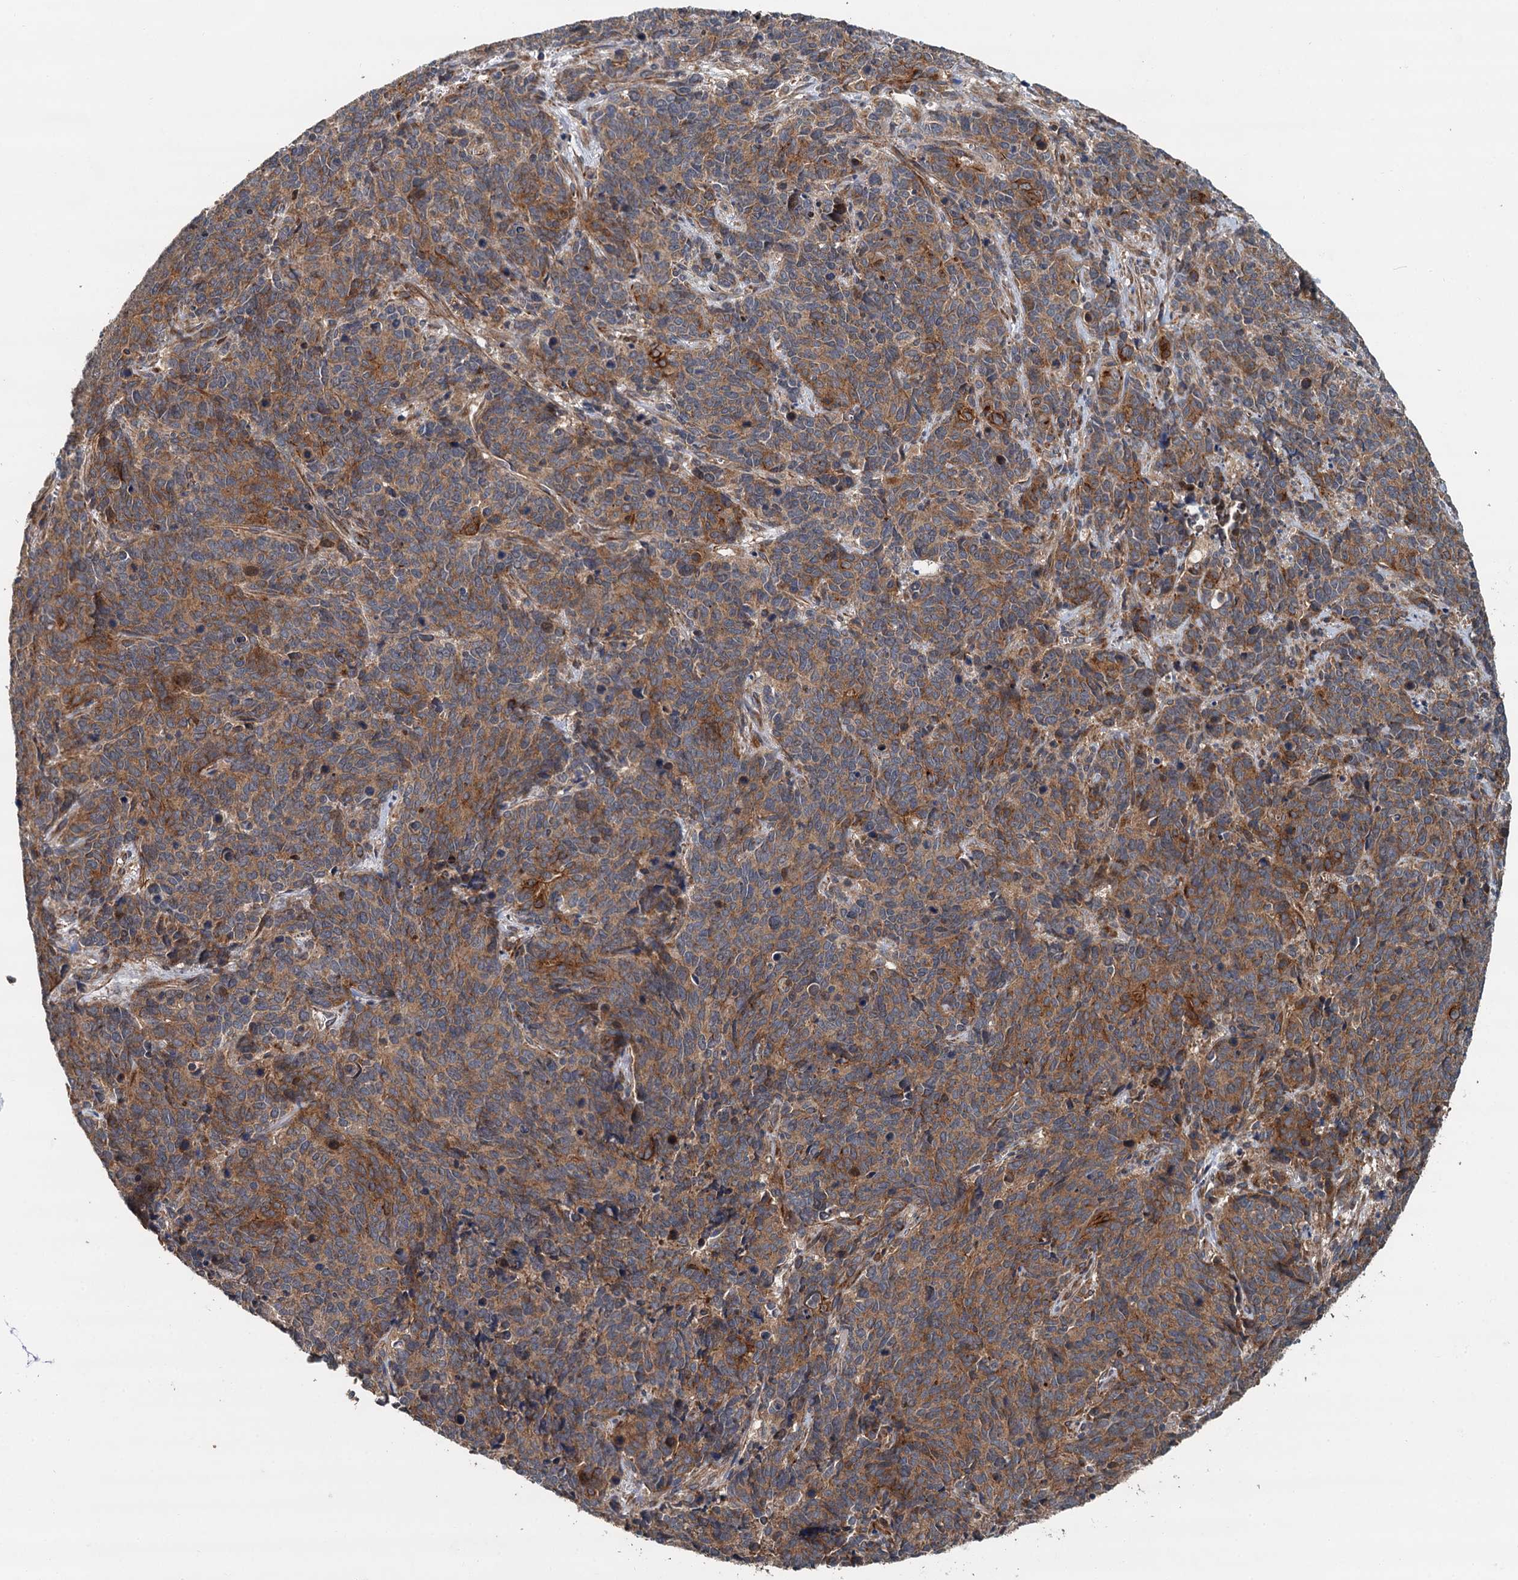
{"staining": {"intensity": "moderate", "quantity": ">75%", "location": "cytoplasmic/membranous"}, "tissue": "cervical cancer", "cell_type": "Tumor cells", "image_type": "cancer", "snomed": [{"axis": "morphology", "description": "Squamous cell carcinoma, NOS"}, {"axis": "topography", "description": "Cervix"}], "caption": "Human squamous cell carcinoma (cervical) stained for a protein (brown) displays moderate cytoplasmic/membranous positive expression in approximately >75% of tumor cells.", "gene": "LRRK2", "patient": {"sex": "female", "age": 60}}